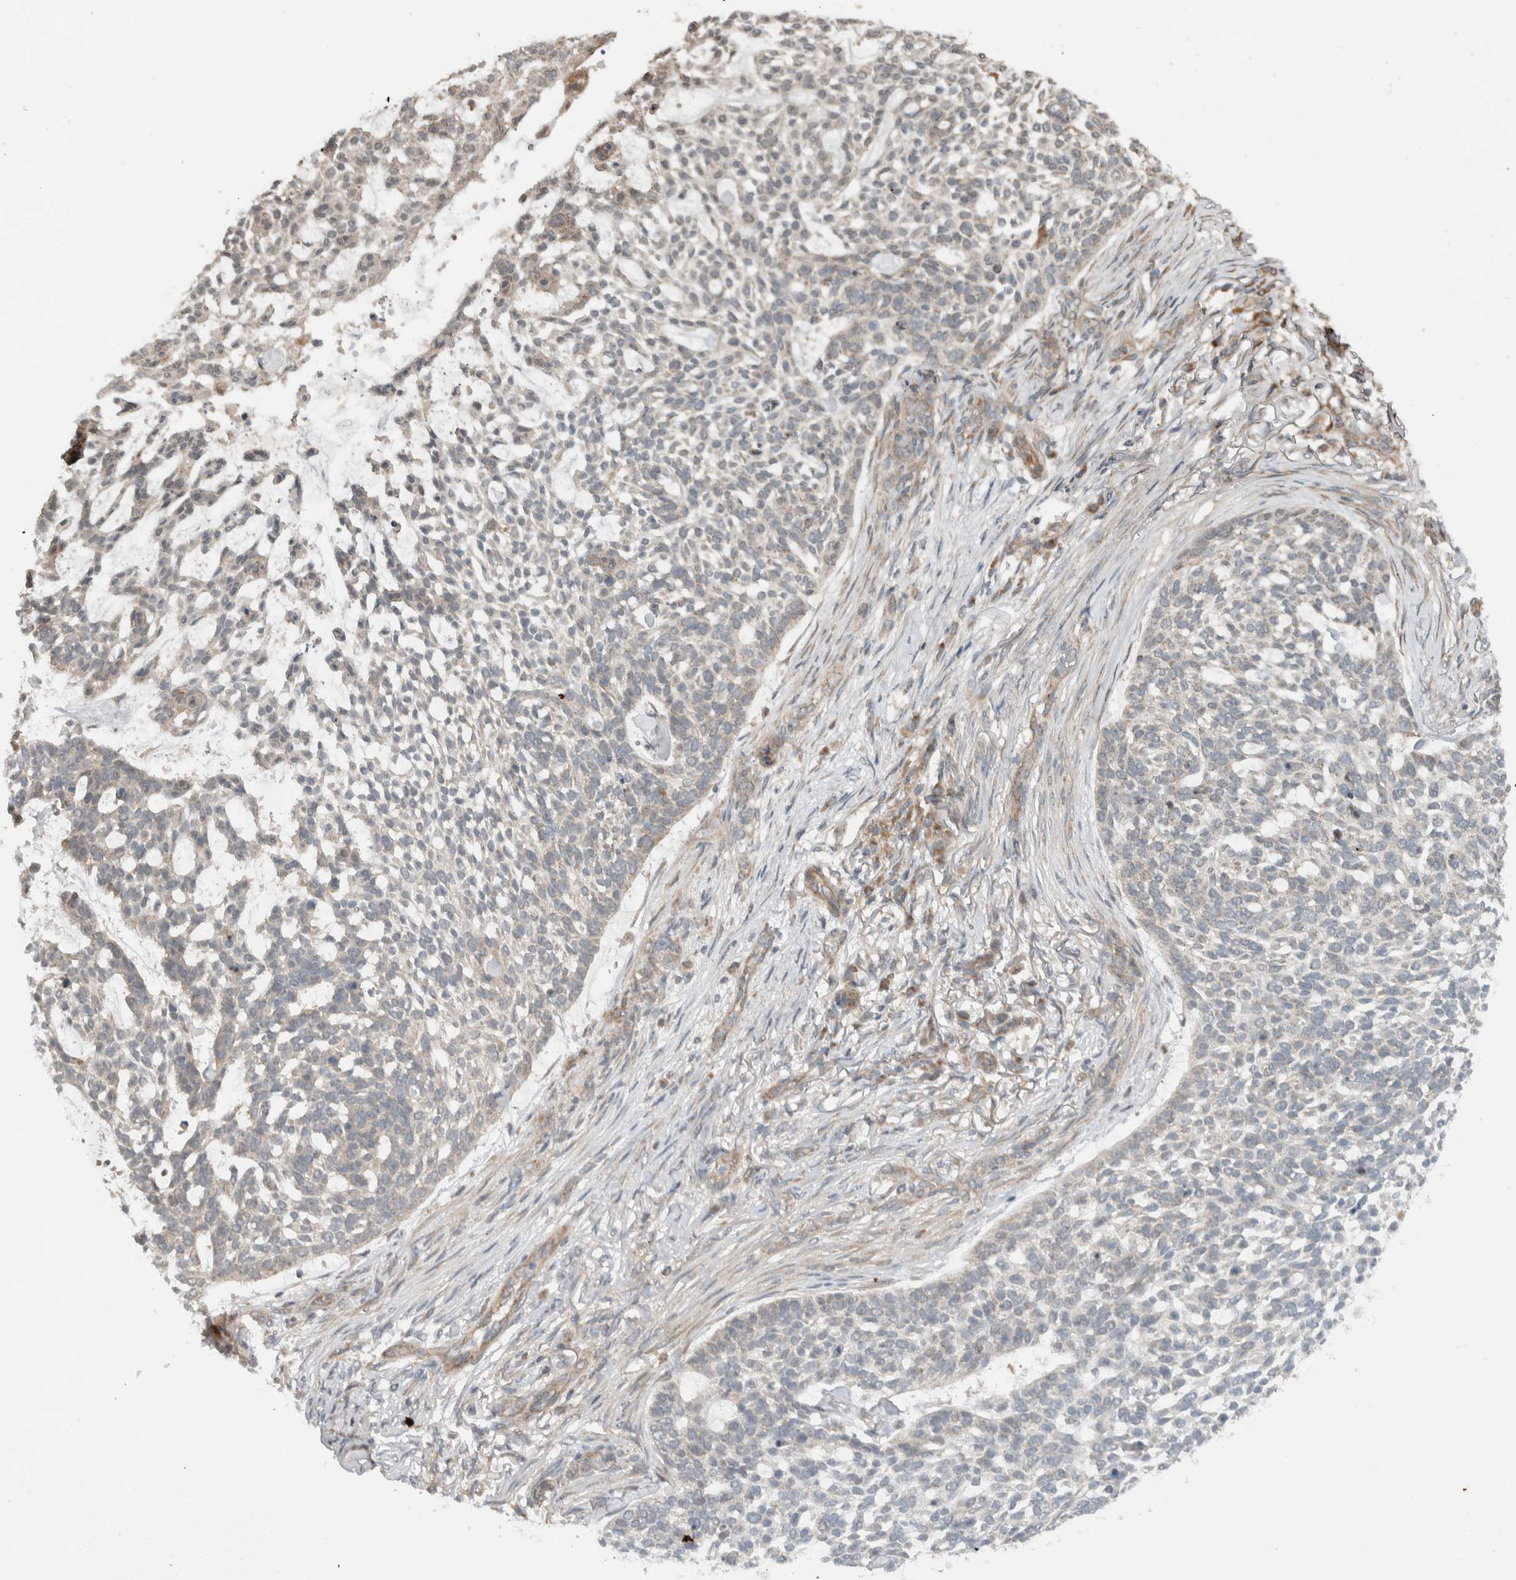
{"staining": {"intensity": "negative", "quantity": "none", "location": "none"}, "tissue": "skin cancer", "cell_type": "Tumor cells", "image_type": "cancer", "snomed": [{"axis": "morphology", "description": "Basal cell carcinoma"}, {"axis": "topography", "description": "Skin"}], "caption": "Protein analysis of skin cancer (basal cell carcinoma) demonstrates no significant positivity in tumor cells.", "gene": "KLHL6", "patient": {"sex": "female", "age": 64}}